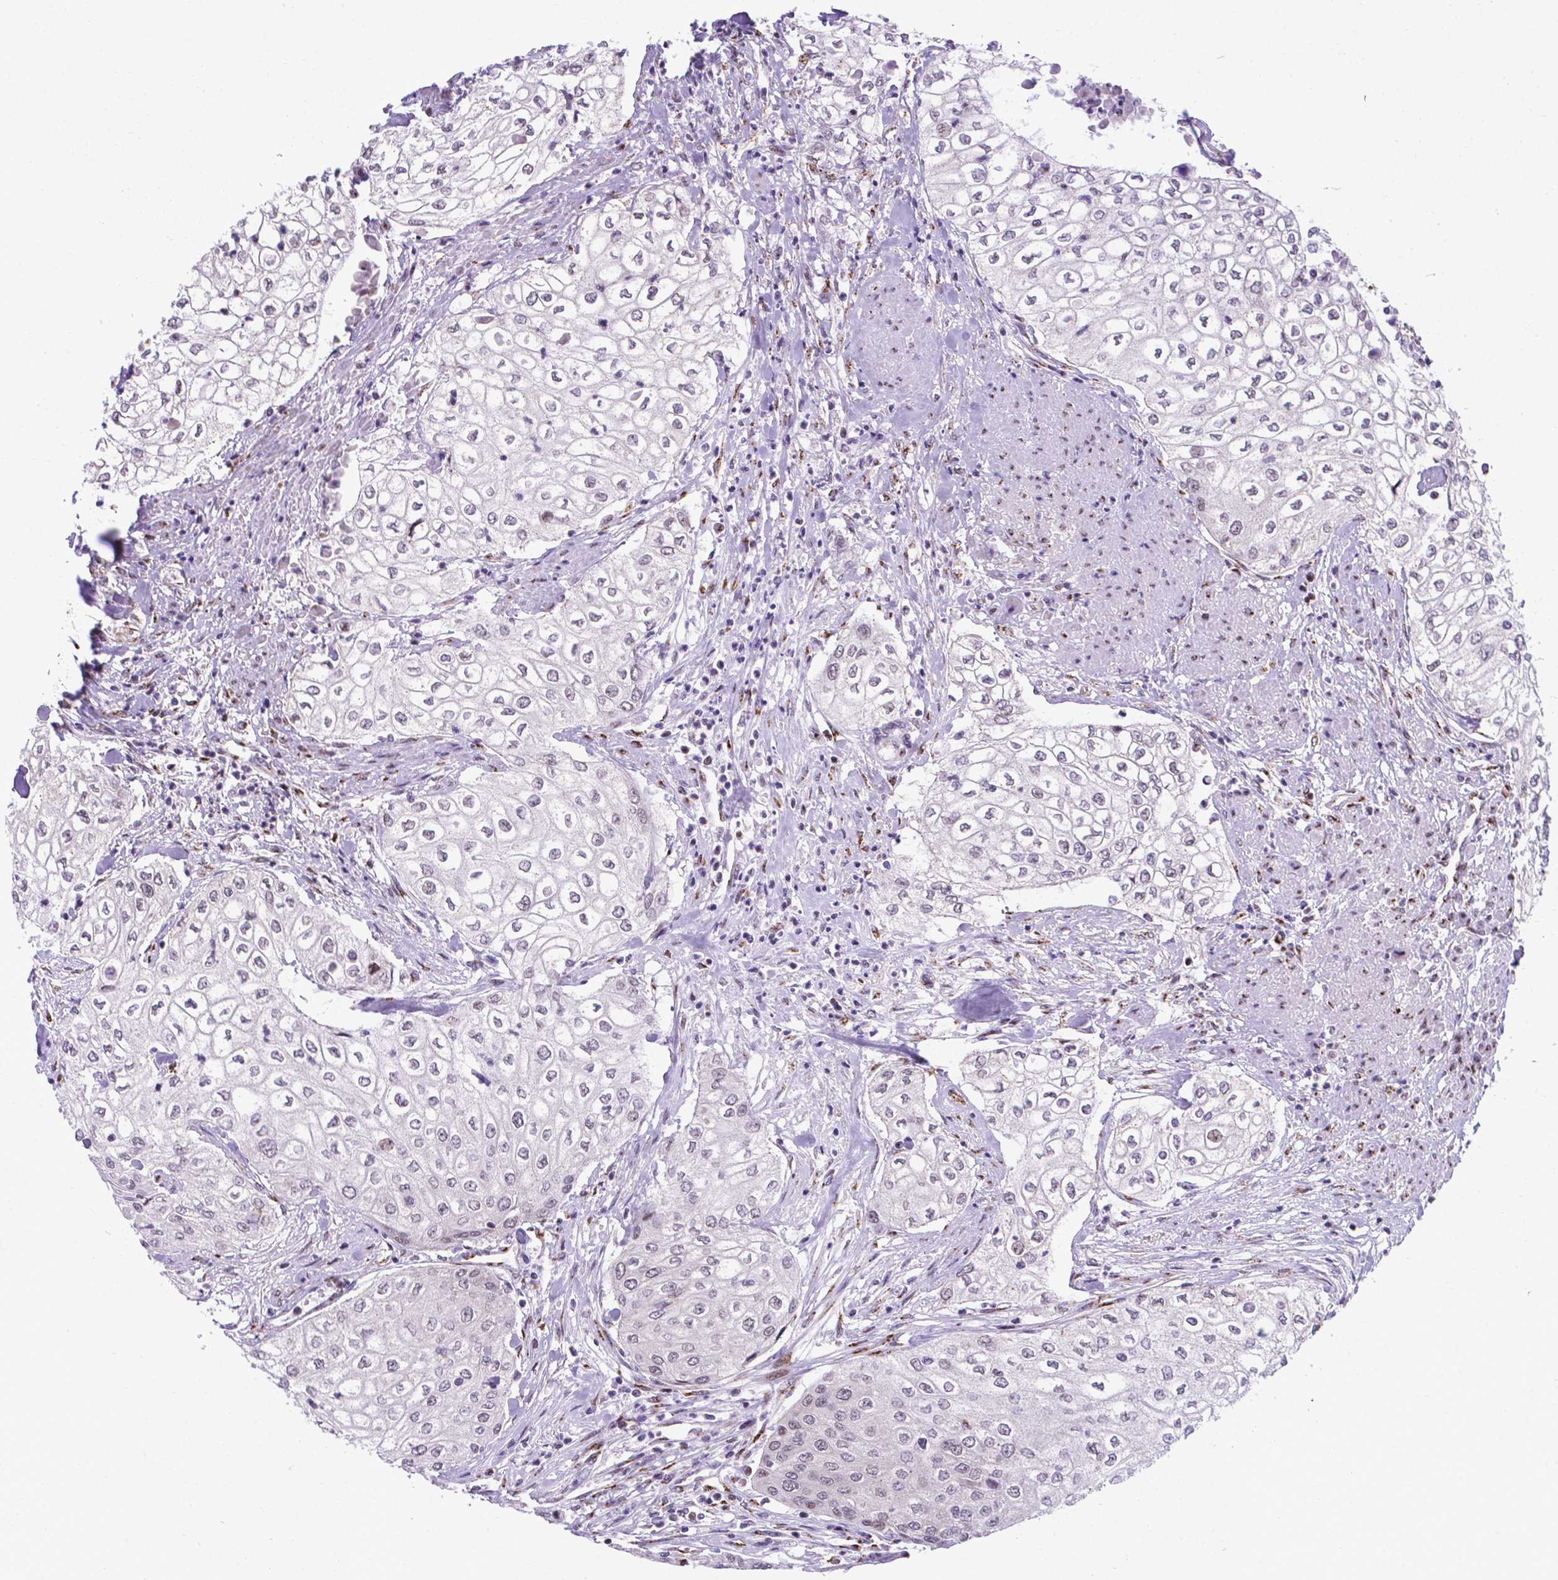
{"staining": {"intensity": "negative", "quantity": "none", "location": "none"}, "tissue": "urothelial cancer", "cell_type": "Tumor cells", "image_type": "cancer", "snomed": [{"axis": "morphology", "description": "Urothelial carcinoma, High grade"}, {"axis": "topography", "description": "Urinary bladder"}], "caption": "There is no significant expression in tumor cells of high-grade urothelial carcinoma.", "gene": "MRPL10", "patient": {"sex": "male", "age": 62}}